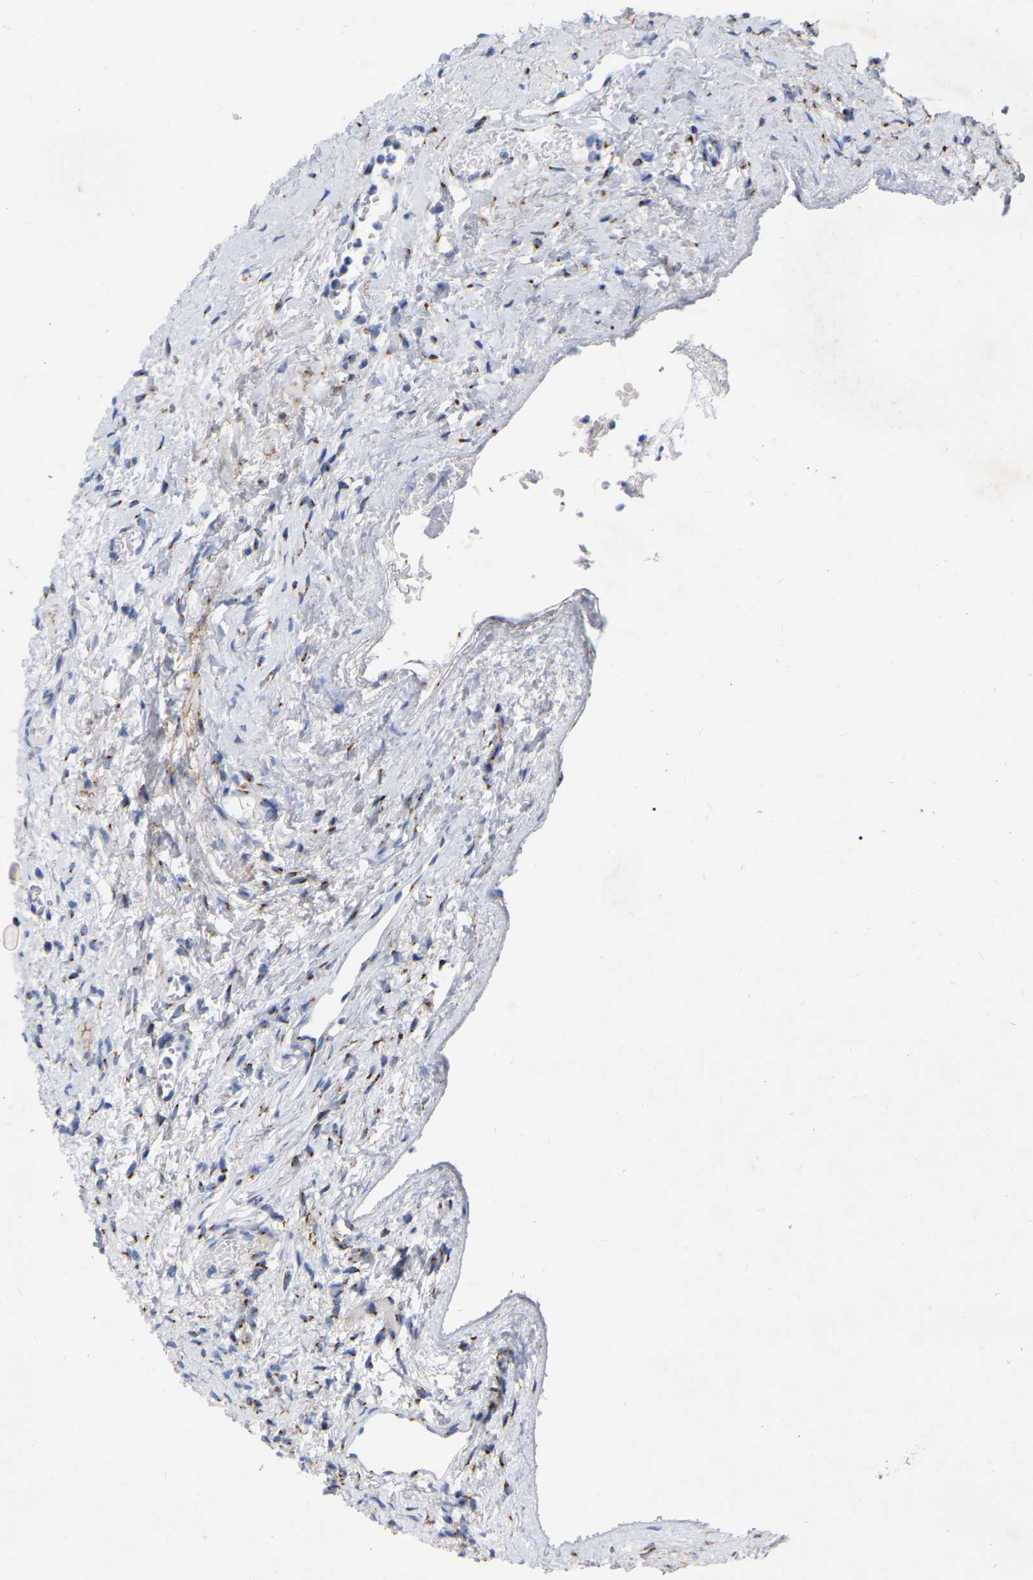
{"staining": {"intensity": "negative", "quantity": "none", "location": "none"}, "tissue": "ovary", "cell_type": "Follicle cells", "image_type": "normal", "snomed": [{"axis": "morphology", "description": "Normal tissue, NOS"}, {"axis": "topography", "description": "Ovary"}], "caption": "Follicle cells are negative for protein expression in normal human ovary. The staining is performed using DAB (3,3'-diaminobenzidine) brown chromogen with nuclei counter-stained in using hematoxylin.", "gene": "STRIP2", "patient": {"sex": "female", "age": 33}}